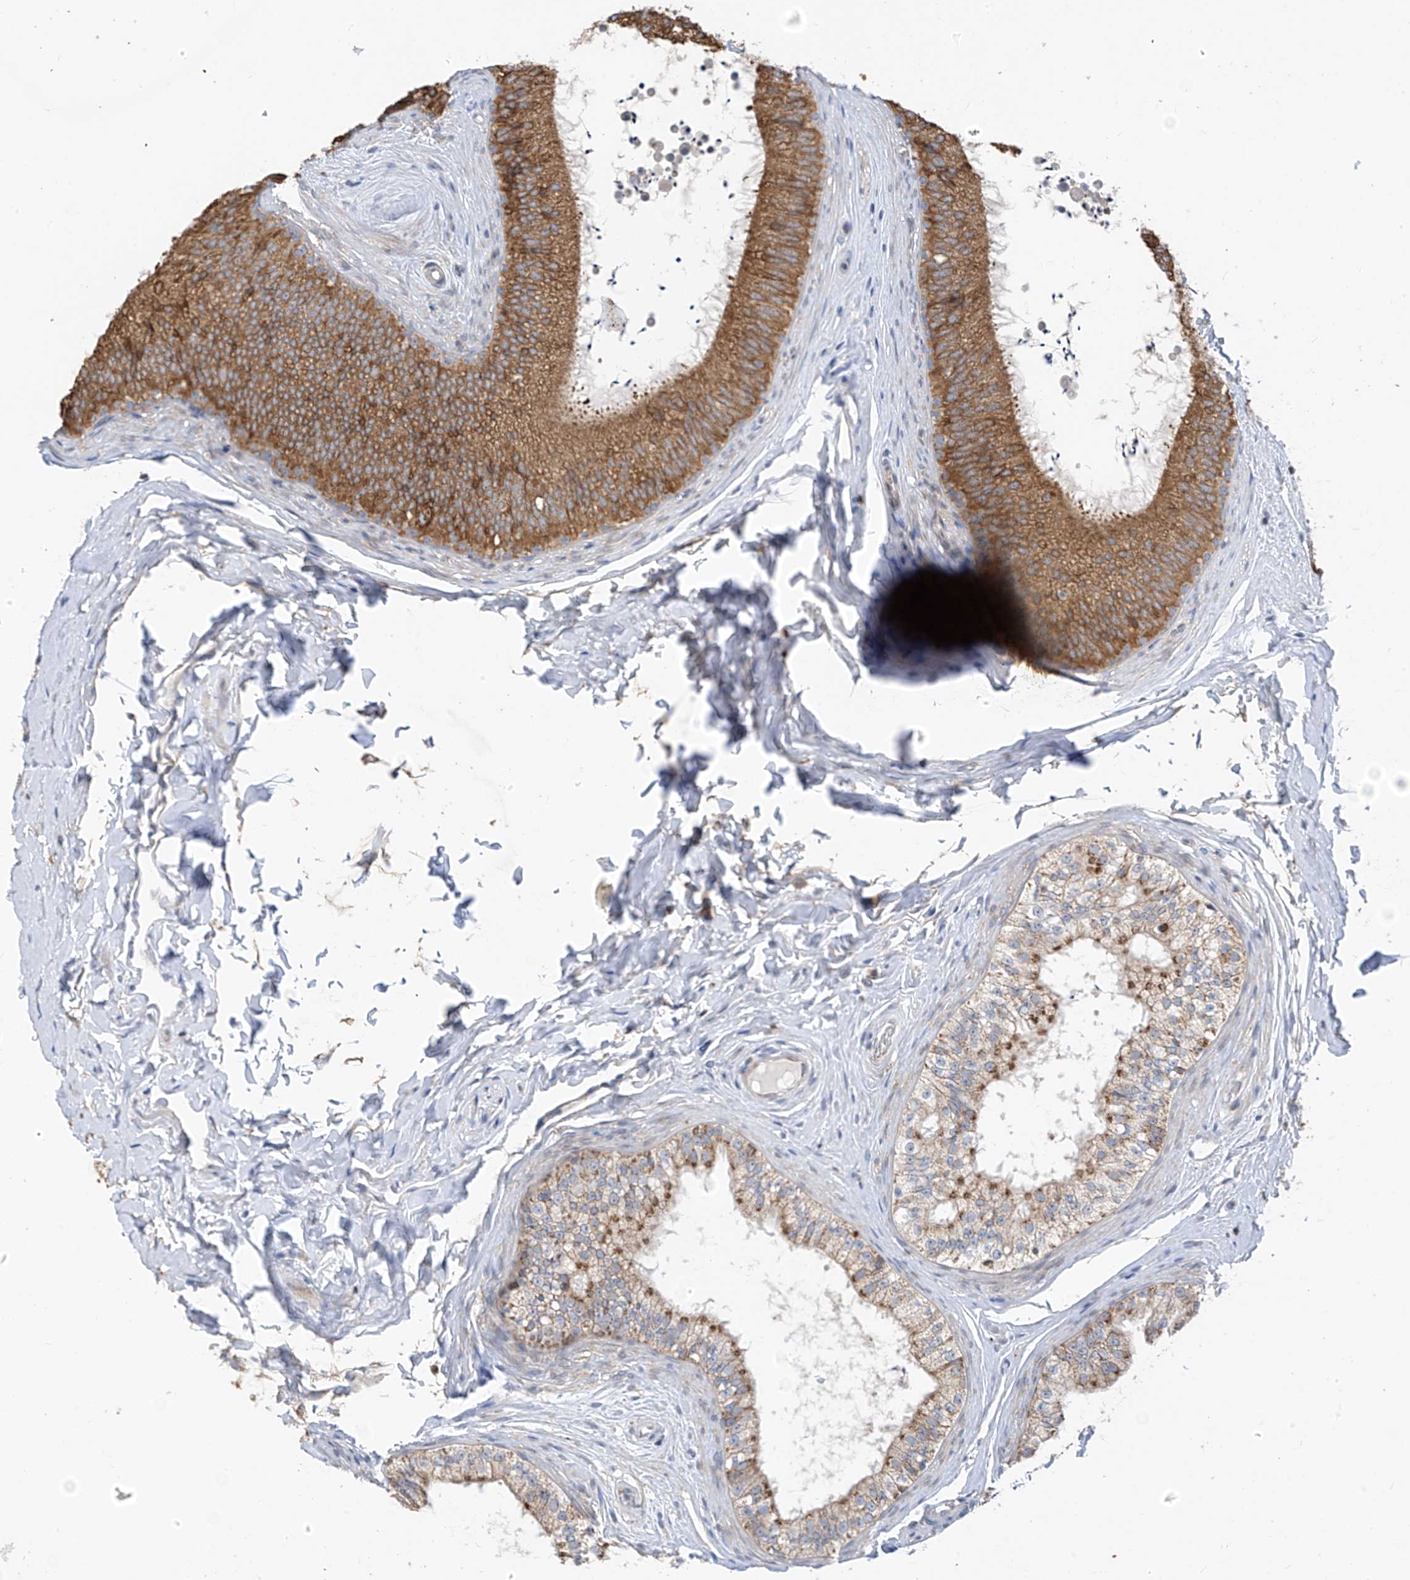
{"staining": {"intensity": "moderate", "quantity": ">75%", "location": "cytoplasmic/membranous"}, "tissue": "epididymis", "cell_type": "Glandular cells", "image_type": "normal", "snomed": [{"axis": "morphology", "description": "Normal tissue, NOS"}, {"axis": "topography", "description": "Epididymis"}], "caption": "Immunohistochemical staining of normal human epididymis shows moderate cytoplasmic/membranous protein expression in about >75% of glandular cells. (Brightfield microscopy of DAB IHC at high magnification).", "gene": "EOMES", "patient": {"sex": "male", "age": 29}}